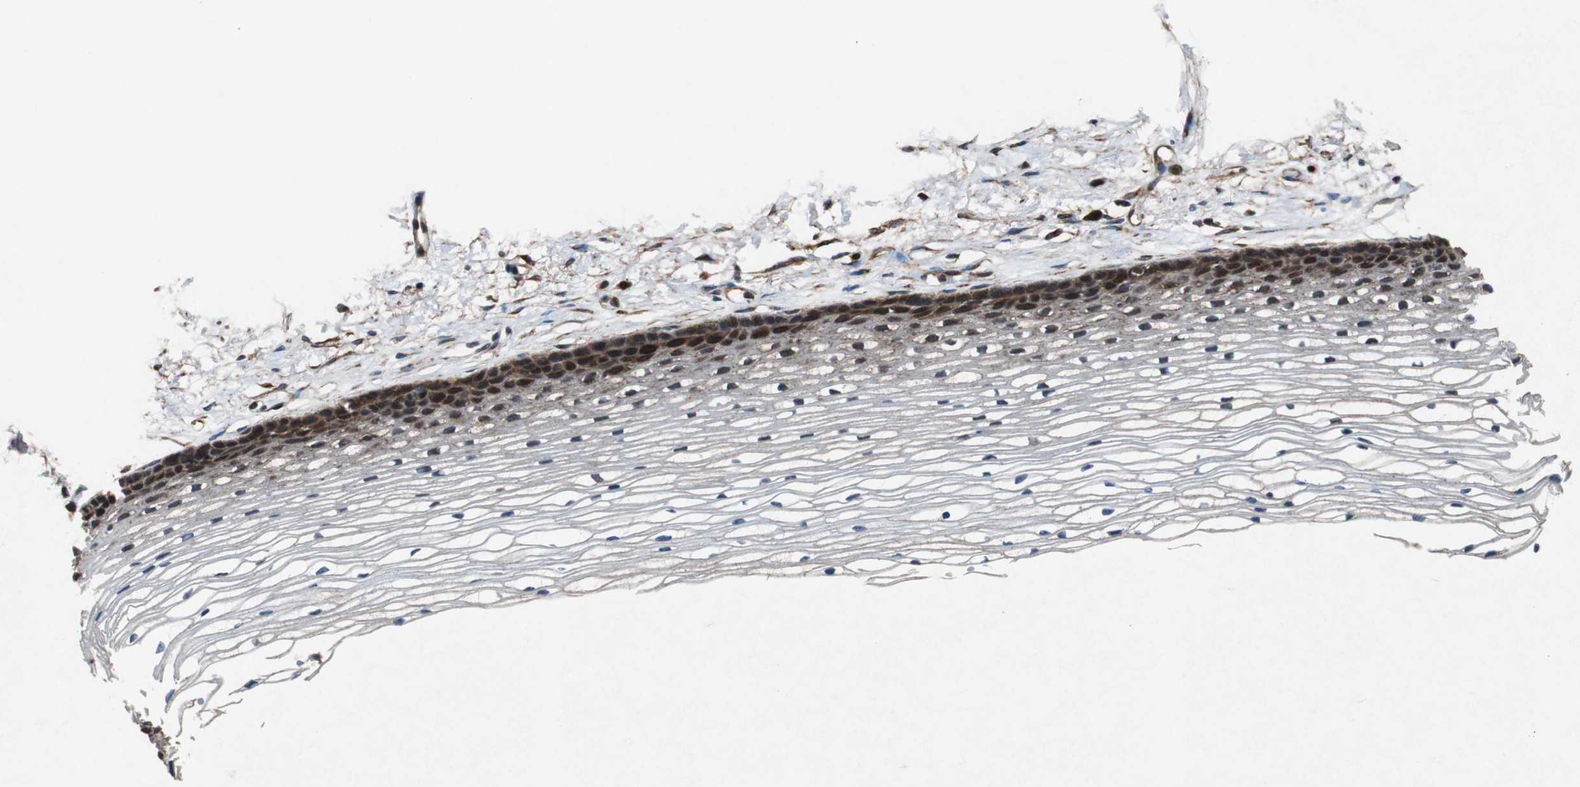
{"staining": {"intensity": "strong", "quantity": "25%-75%", "location": "cytoplasmic/membranous"}, "tissue": "cervix", "cell_type": "Glandular cells", "image_type": "normal", "snomed": [{"axis": "morphology", "description": "Normal tissue, NOS"}, {"axis": "topography", "description": "Cervix"}], "caption": "Glandular cells reveal high levels of strong cytoplasmic/membranous positivity in approximately 25%-75% of cells in normal human cervix.", "gene": "TUBA4A", "patient": {"sex": "female", "age": 77}}